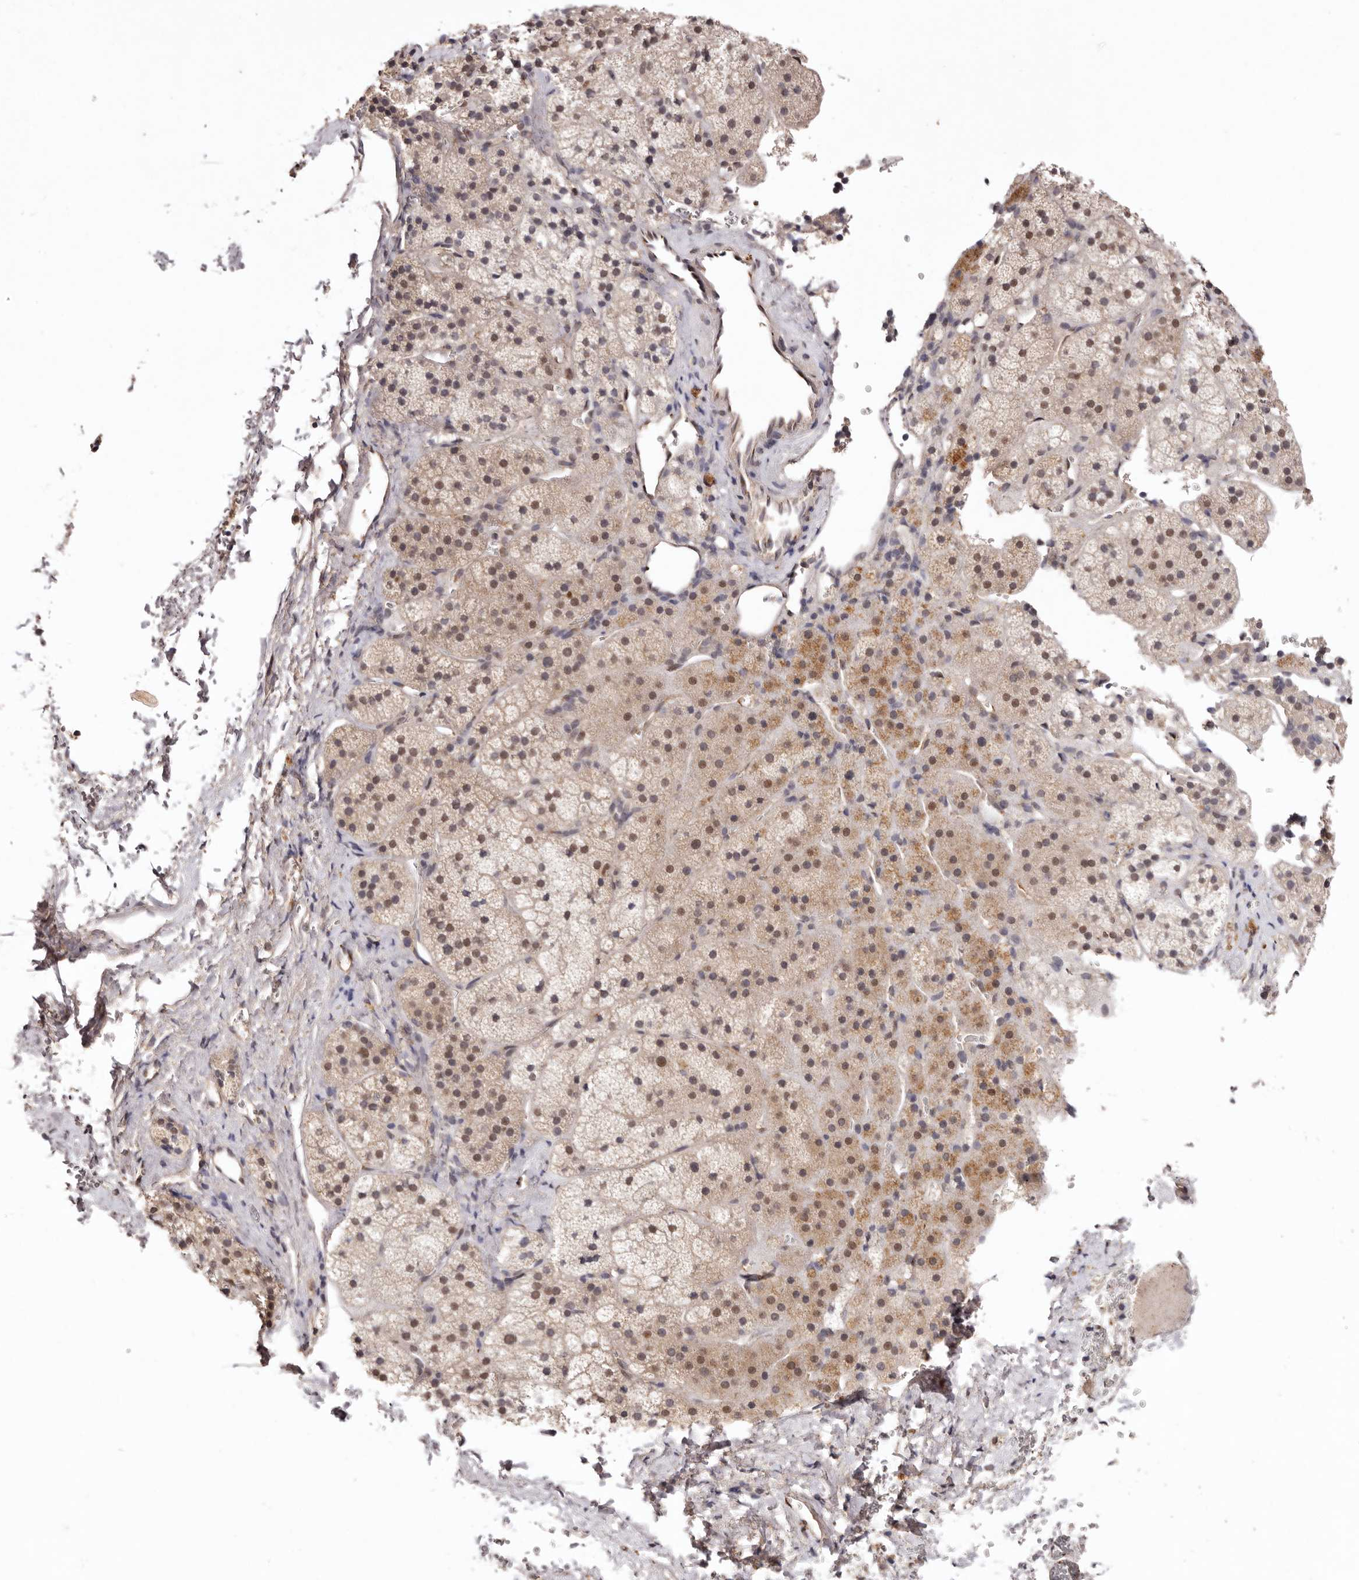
{"staining": {"intensity": "moderate", "quantity": ">75%", "location": "cytoplasmic/membranous,nuclear"}, "tissue": "adrenal gland", "cell_type": "Glandular cells", "image_type": "normal", "snomed": [{"axis": "morphology", "description": "Normal tissue, NOS"}, {"axis": "topography", "description": "Adrenal gland"}], "caption": "Adrenal gland stained for a protein (brown) shows moderate cytoplasmic/membranous,nuclear positive positivity in about >75% of glandular cells.", "gene": "NOTCH1", "patient": {"sex": "female", "age": 44}}